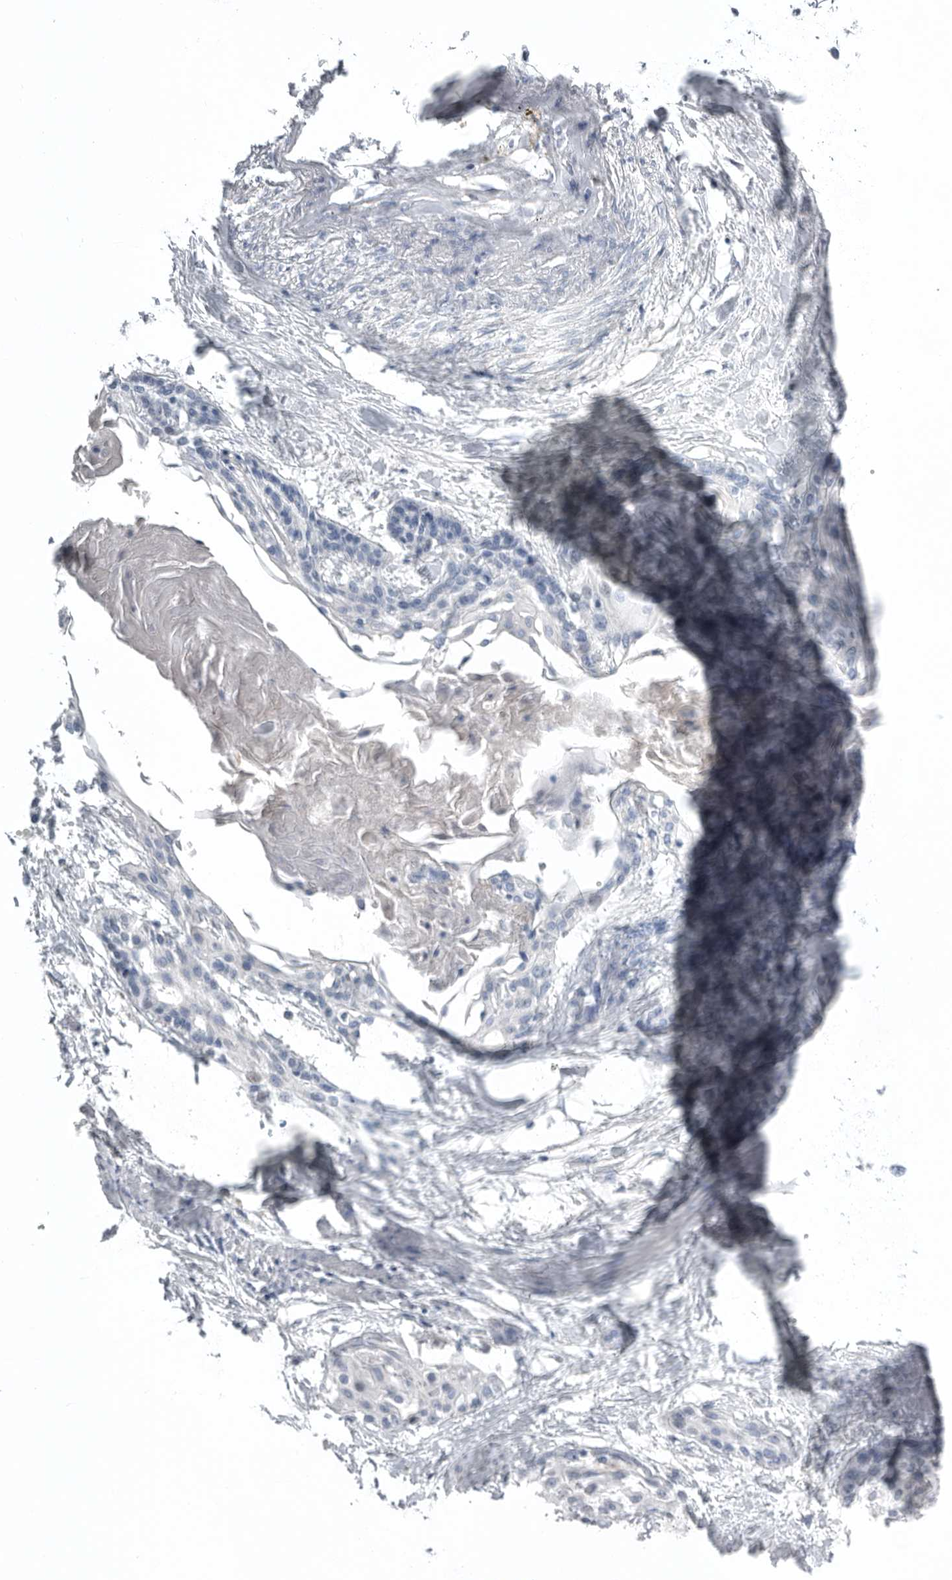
{"staining": {"intensity": "negative", "quantity": "none", "location": "none"}, "tissue": "cervical cancer", "cell_type": "Tumor cells", "image_type": "cancer", "snomed": [{"axis": "morphology", "description": "Squamous cell carcinoma, NOS"}, {"axis": "topography", "description": "Cervix"}], "caption": "Immunohistochemistry (IHC) of cervical cancer exhibits no expression in tumor cells.", "gene": "TIMP1", "patient": {"sex": "female", "age": 57}}